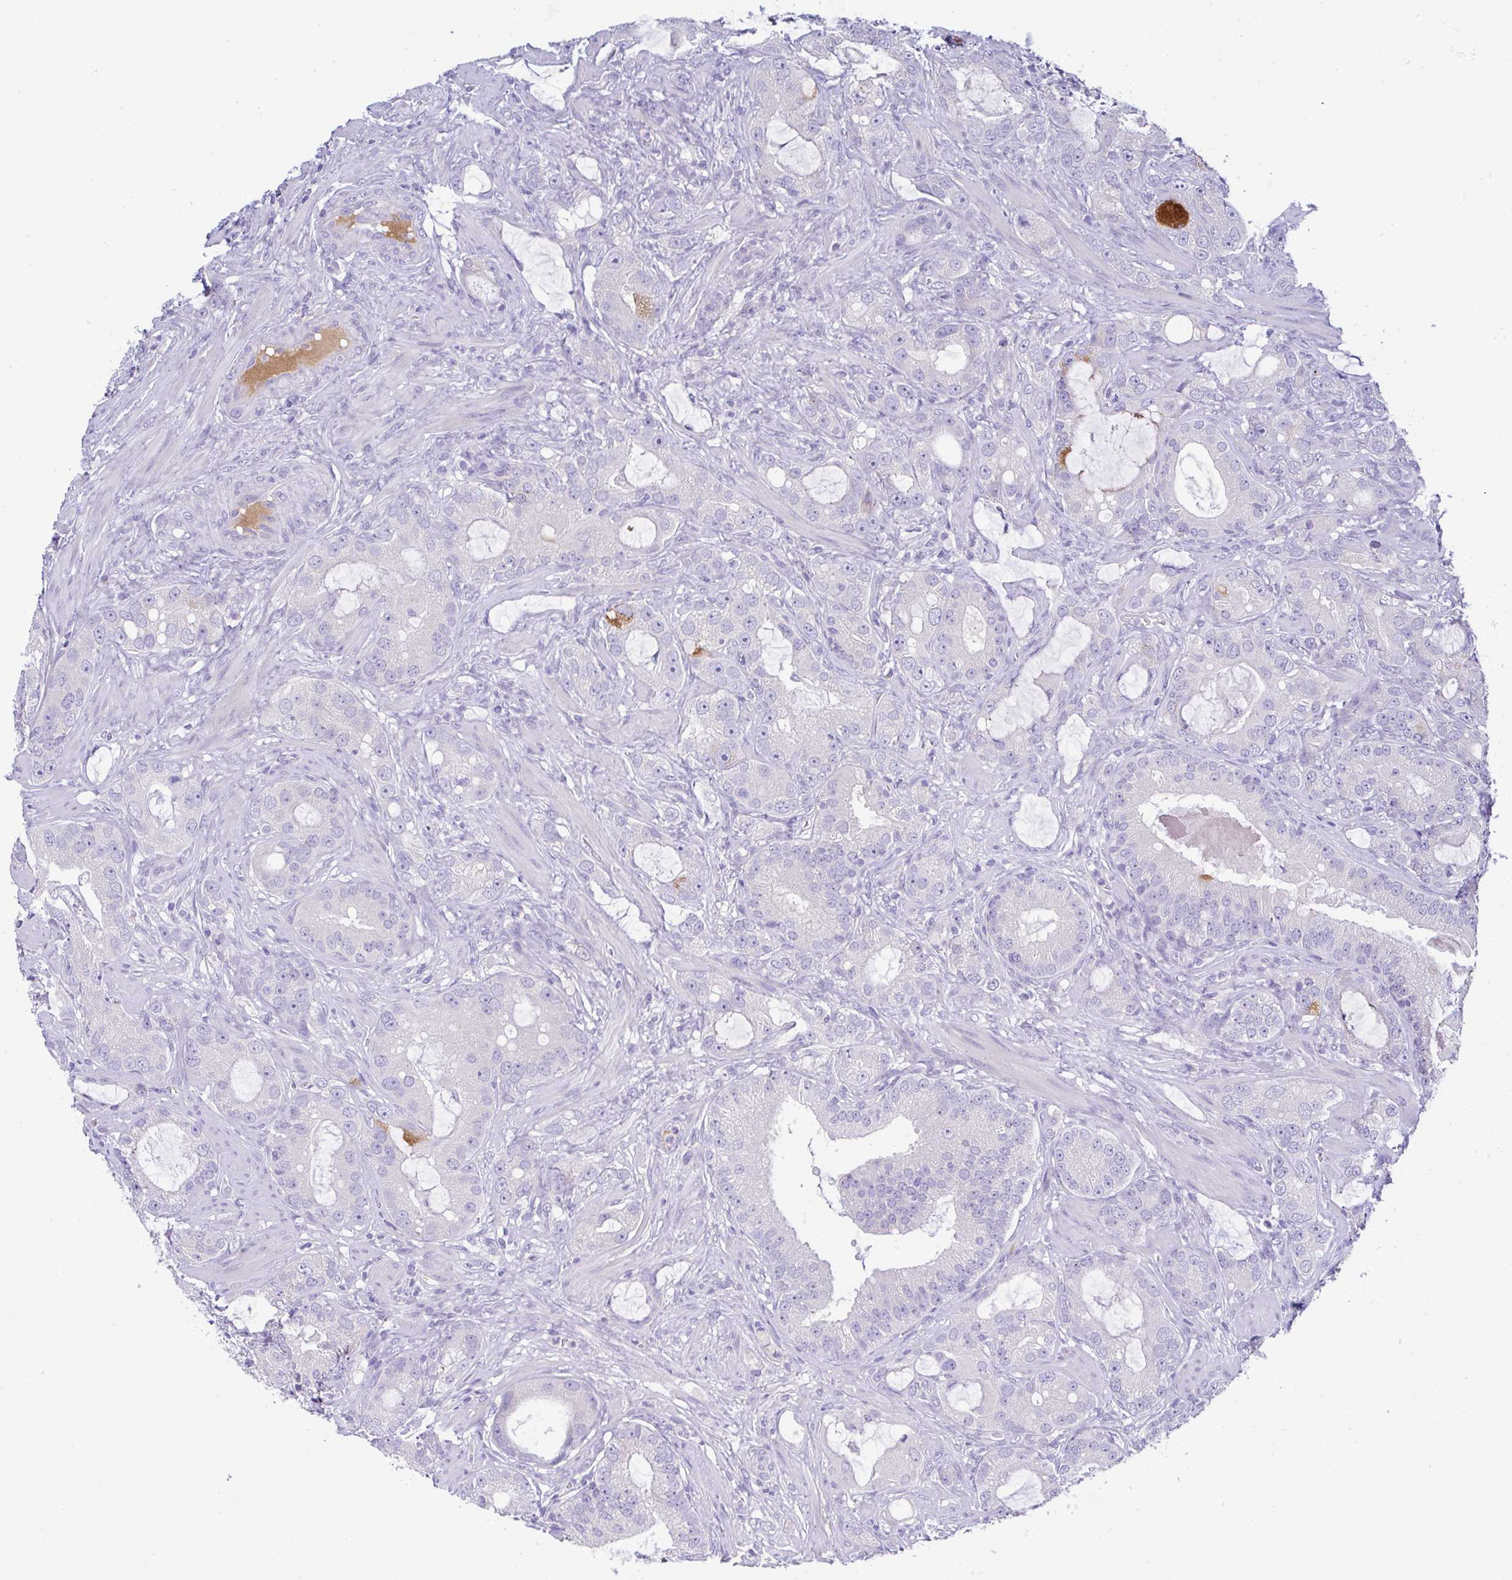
{"staining": {"intensity": "negative", "quantity": "none", "location": "none"}, "tissue": "prostate cancer", "cell_type": "Tumor cells", "image_type": "cancer", "snomed": [{"axis": "morphology", "description": "Adenocarcinoma, High grade"}, {"axis": "topography", "description": "Prostate"}], "caption": "There is no significant expression in tumor cells of prostate cancer.", "gene": "SERPINE3", "patient": {"sex": "male", "age": 65}}